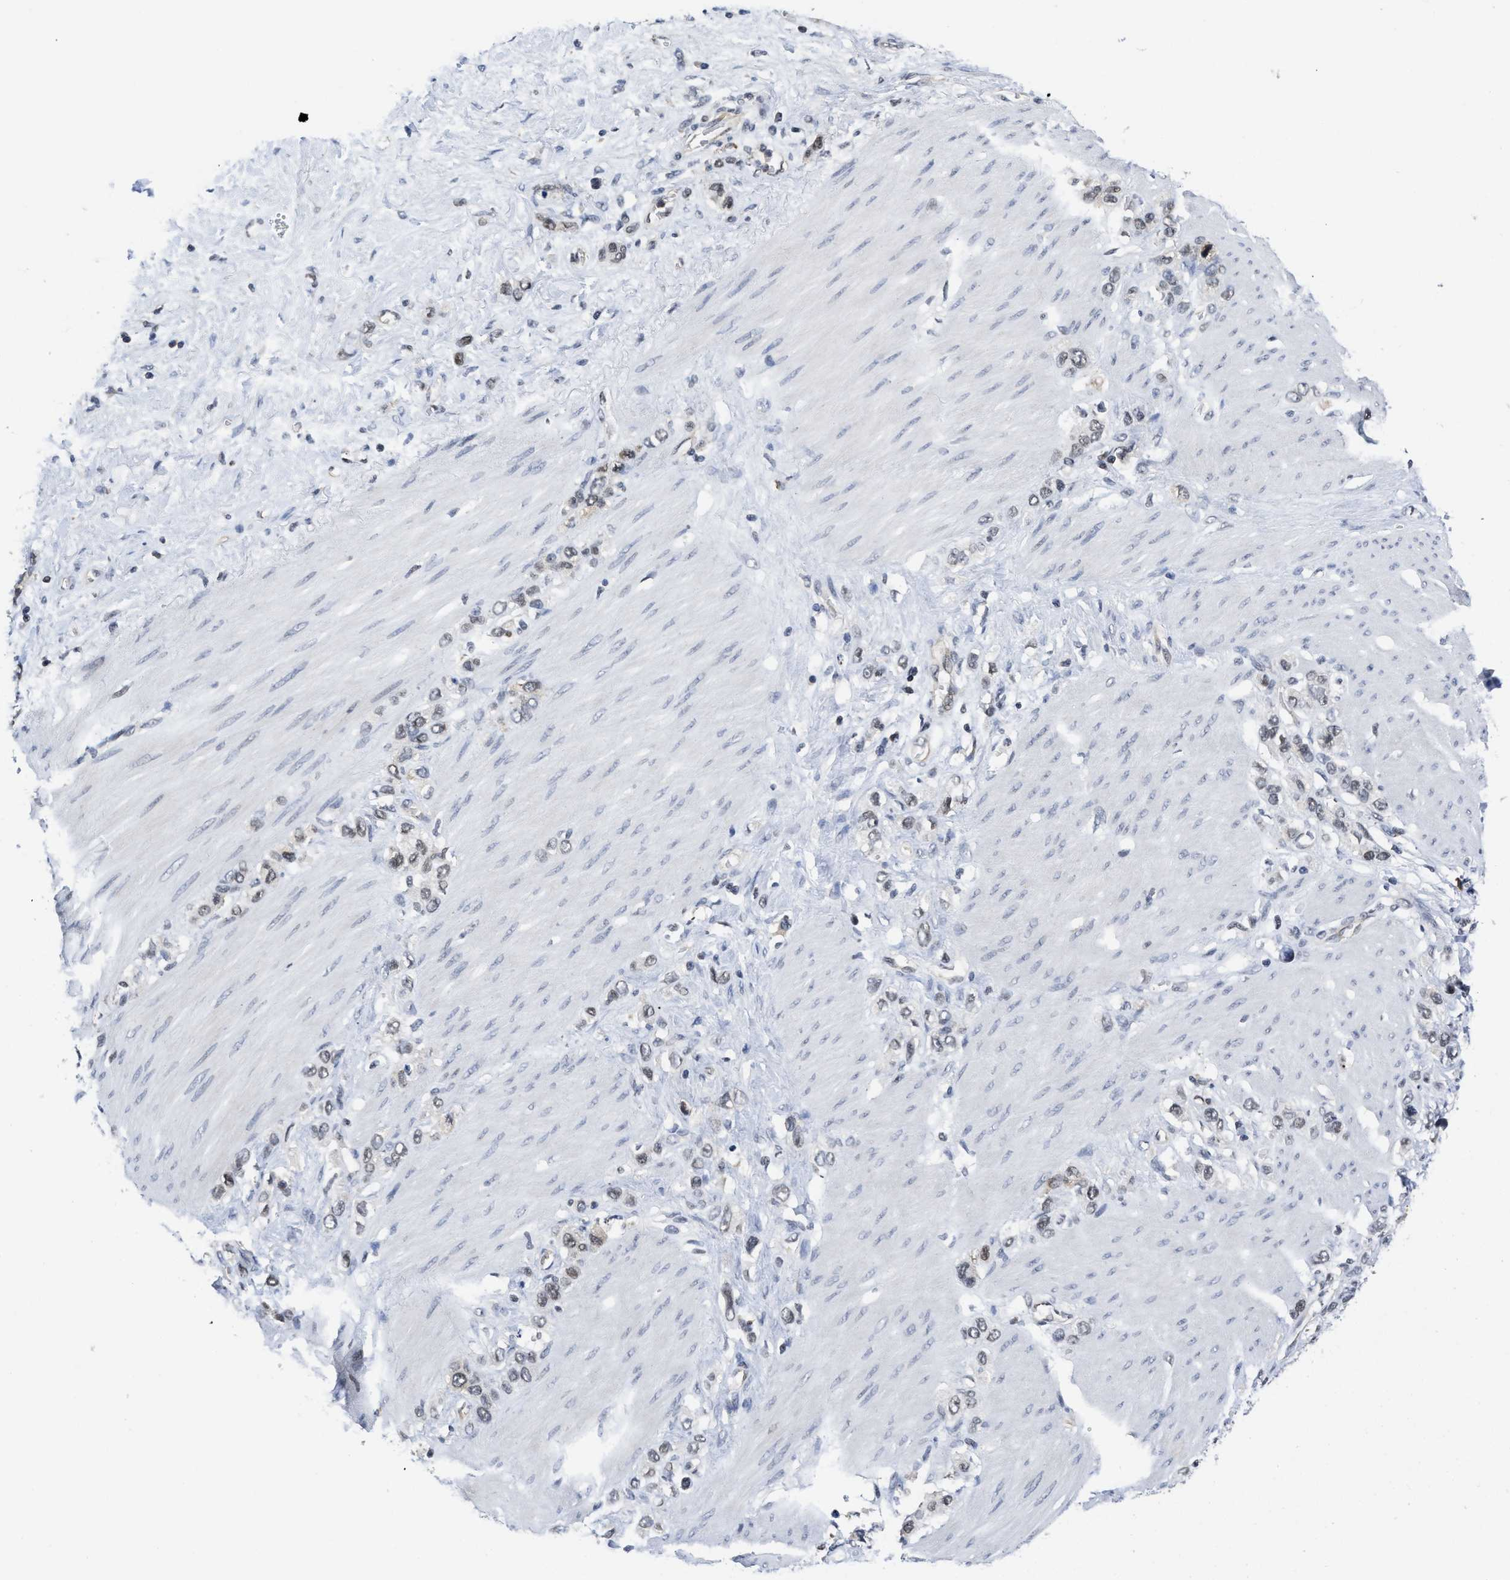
{"staining": {"intensity": "weak", "quantity": "25%-75%", "location": "nuclear"}, "tissue": "stomach cancer", "cell_type": "Tumor cells", "image_type": "cancer", "snomed": [{"axis": "morphology", "description": "Adenocarcinoma, NOS"}, {"axis": "morphology", "description": "Adenocarcinoma, High grade"}, {"axis": "topography", "description": "Stomach, upper"}, {"axis": "topography", "description": "Stomach, lower"}], "caption": "High-power microscopy captured an immunohistochemistry (IHC) image of stomach adenocarcinoma, revealing weak nuclear positivity in approximately 25%-75% of tumor cells.", "gene": "HIF1A", "patient": {"sex": "female", "age": 65}}